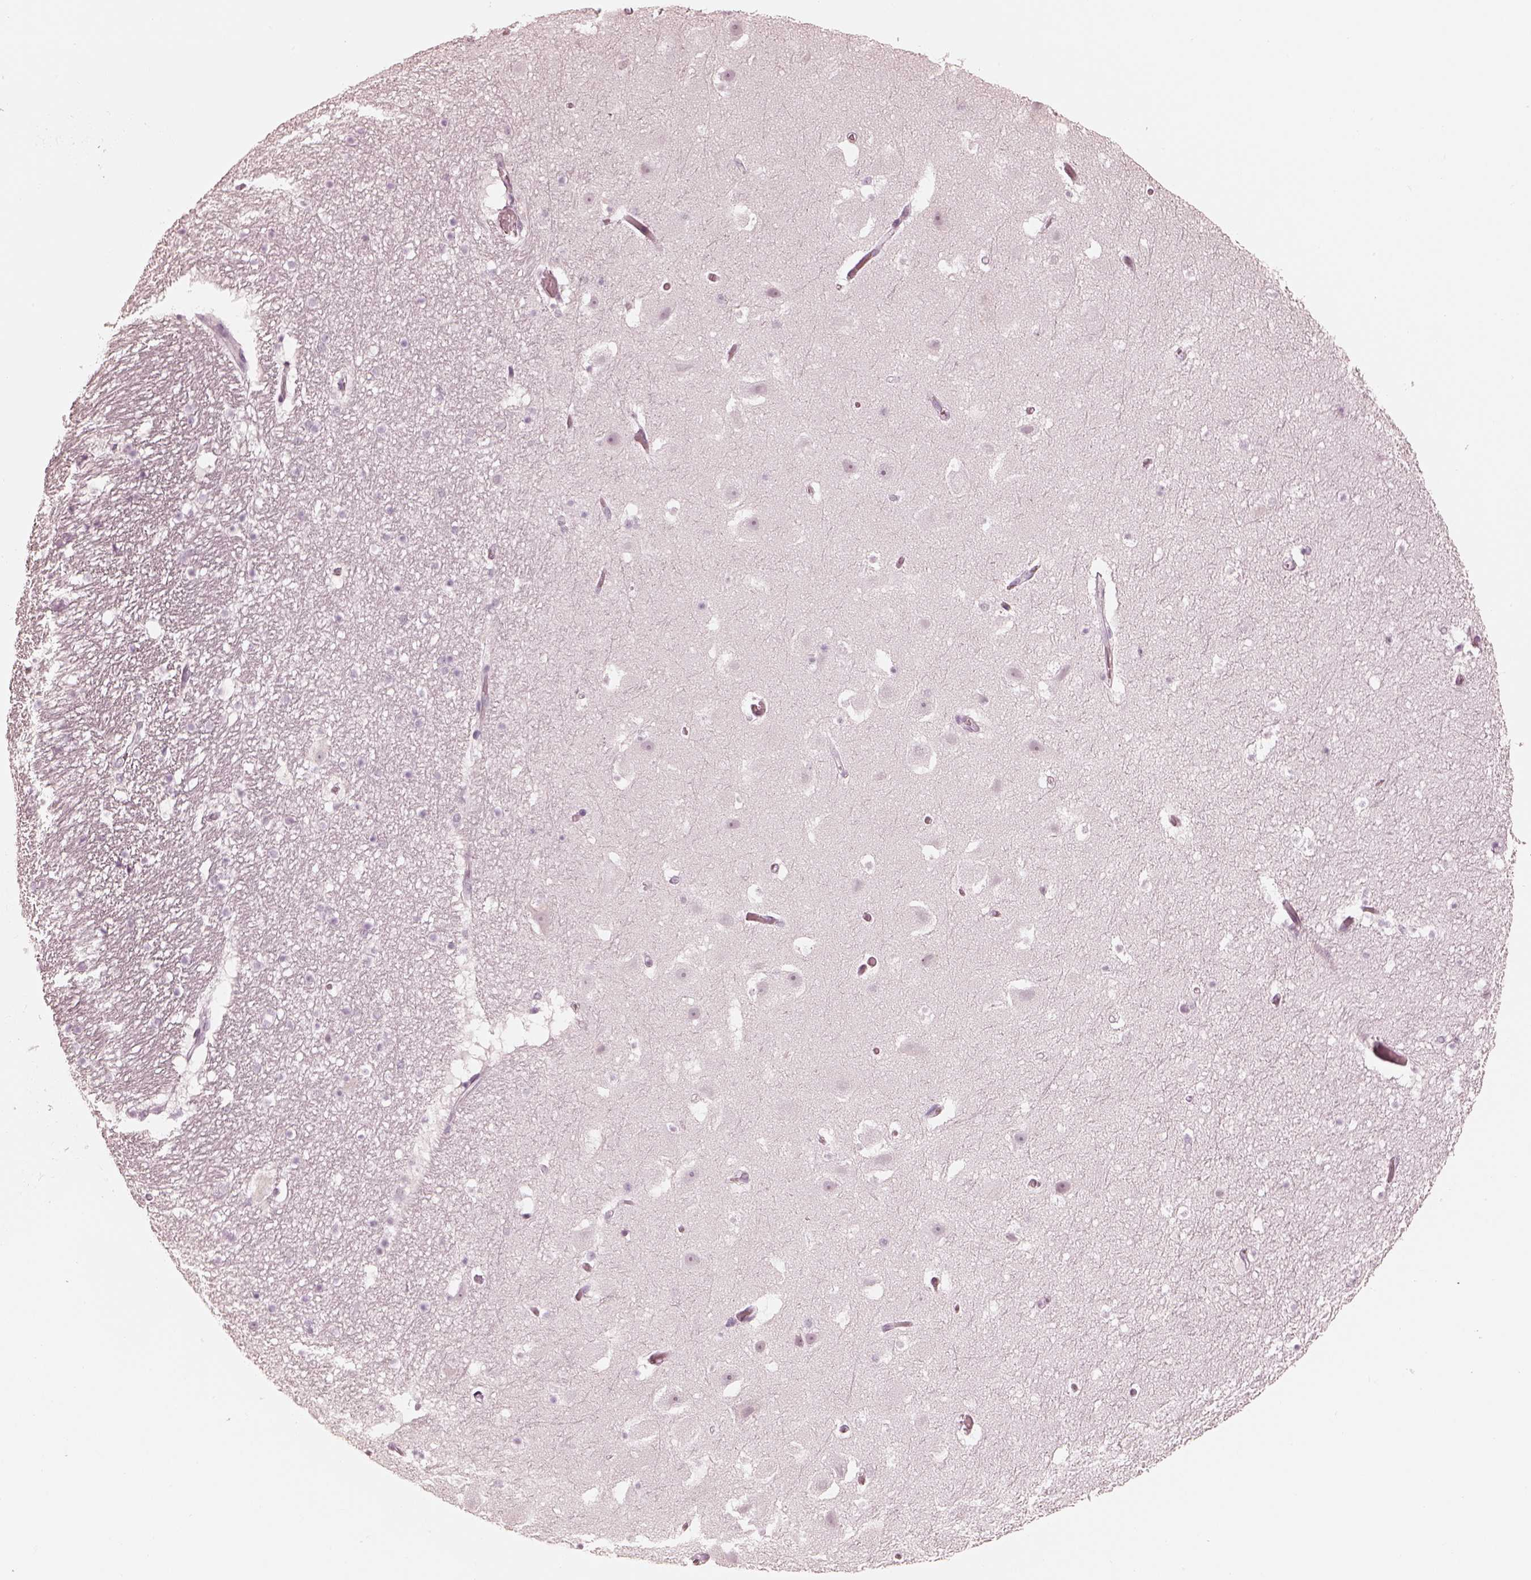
{"staining": {"intensity": "negative", "quantity": "none", "location": "none"}, "tissue": "hippocampus", "cell_type": "Glial cells", "image_type": "normal", "snomed": [{"axis": "morphology", "description": "Normal tissue, NOS"}, {"axis": "topography", "description": "Hippocampus"}], "caption": "Immunohistochemical staining of unremarkable human hippocampus exhibits no significant expression in glial cells.", "gene": "CALR3", "patient": {"sex": "male", "age": 26}}